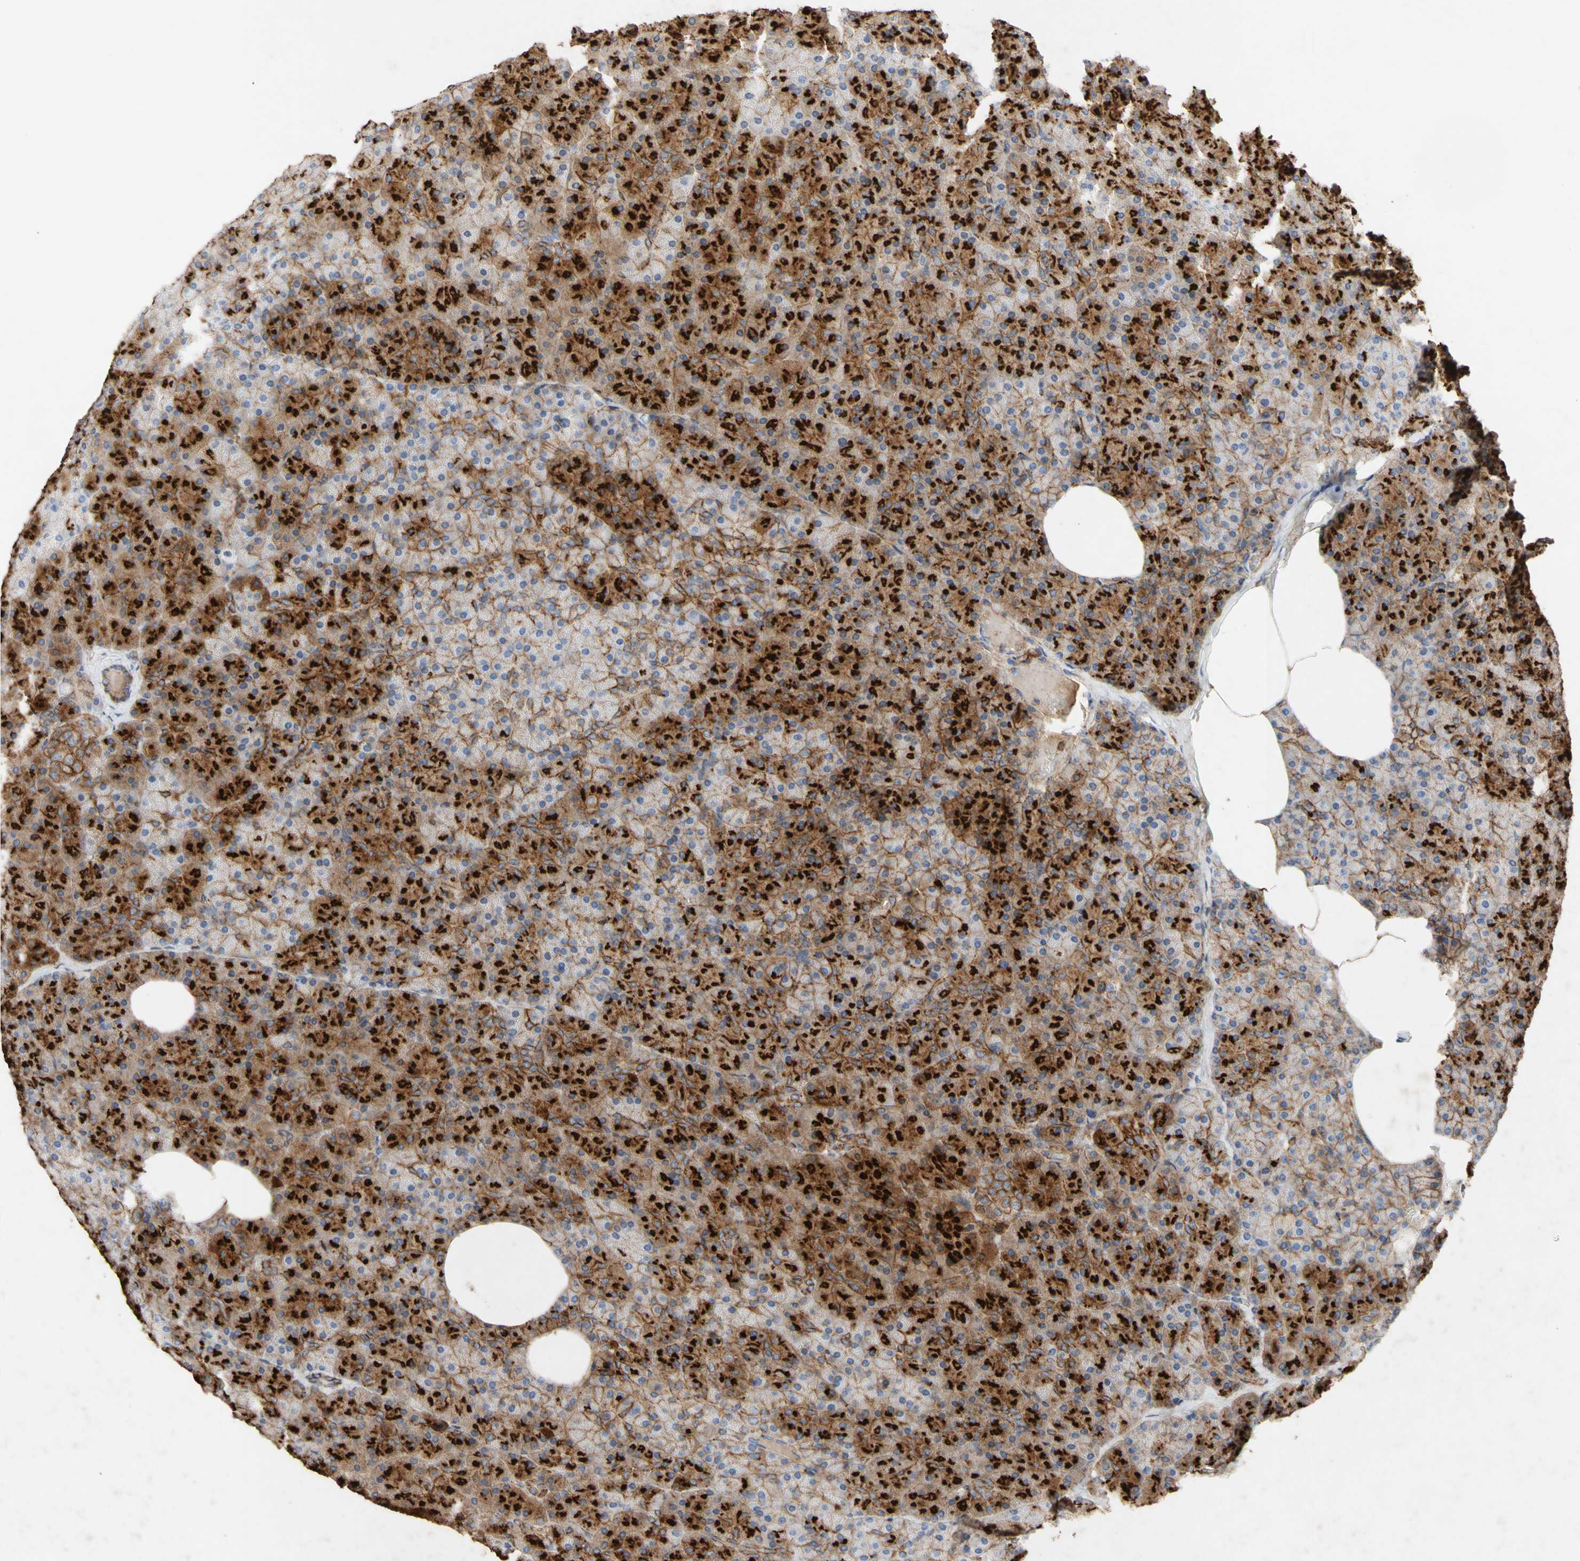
{"staining": {"intensity": "strong", "quantity": "25%-75%", "location": "cytoplasmic/membranous"}, "tissue": "pancreas", "cell_type": "Exocrine glandular cells", "image_type": "normal", "snomed": [{"axis": "morphology", "description": "Normal tissue, NOS"}, {"axis": "topography", "description": "Pancreas"}], "caption": "The immunohistochemical stain labels strong cytoplasmic/membranous expression in exocrine glandular cells of normal pancreas. (IHC, brightfield microscopy, high magnification).", "gene": "ATP2A3", "patient": {"sex": "female", "age": 35}}